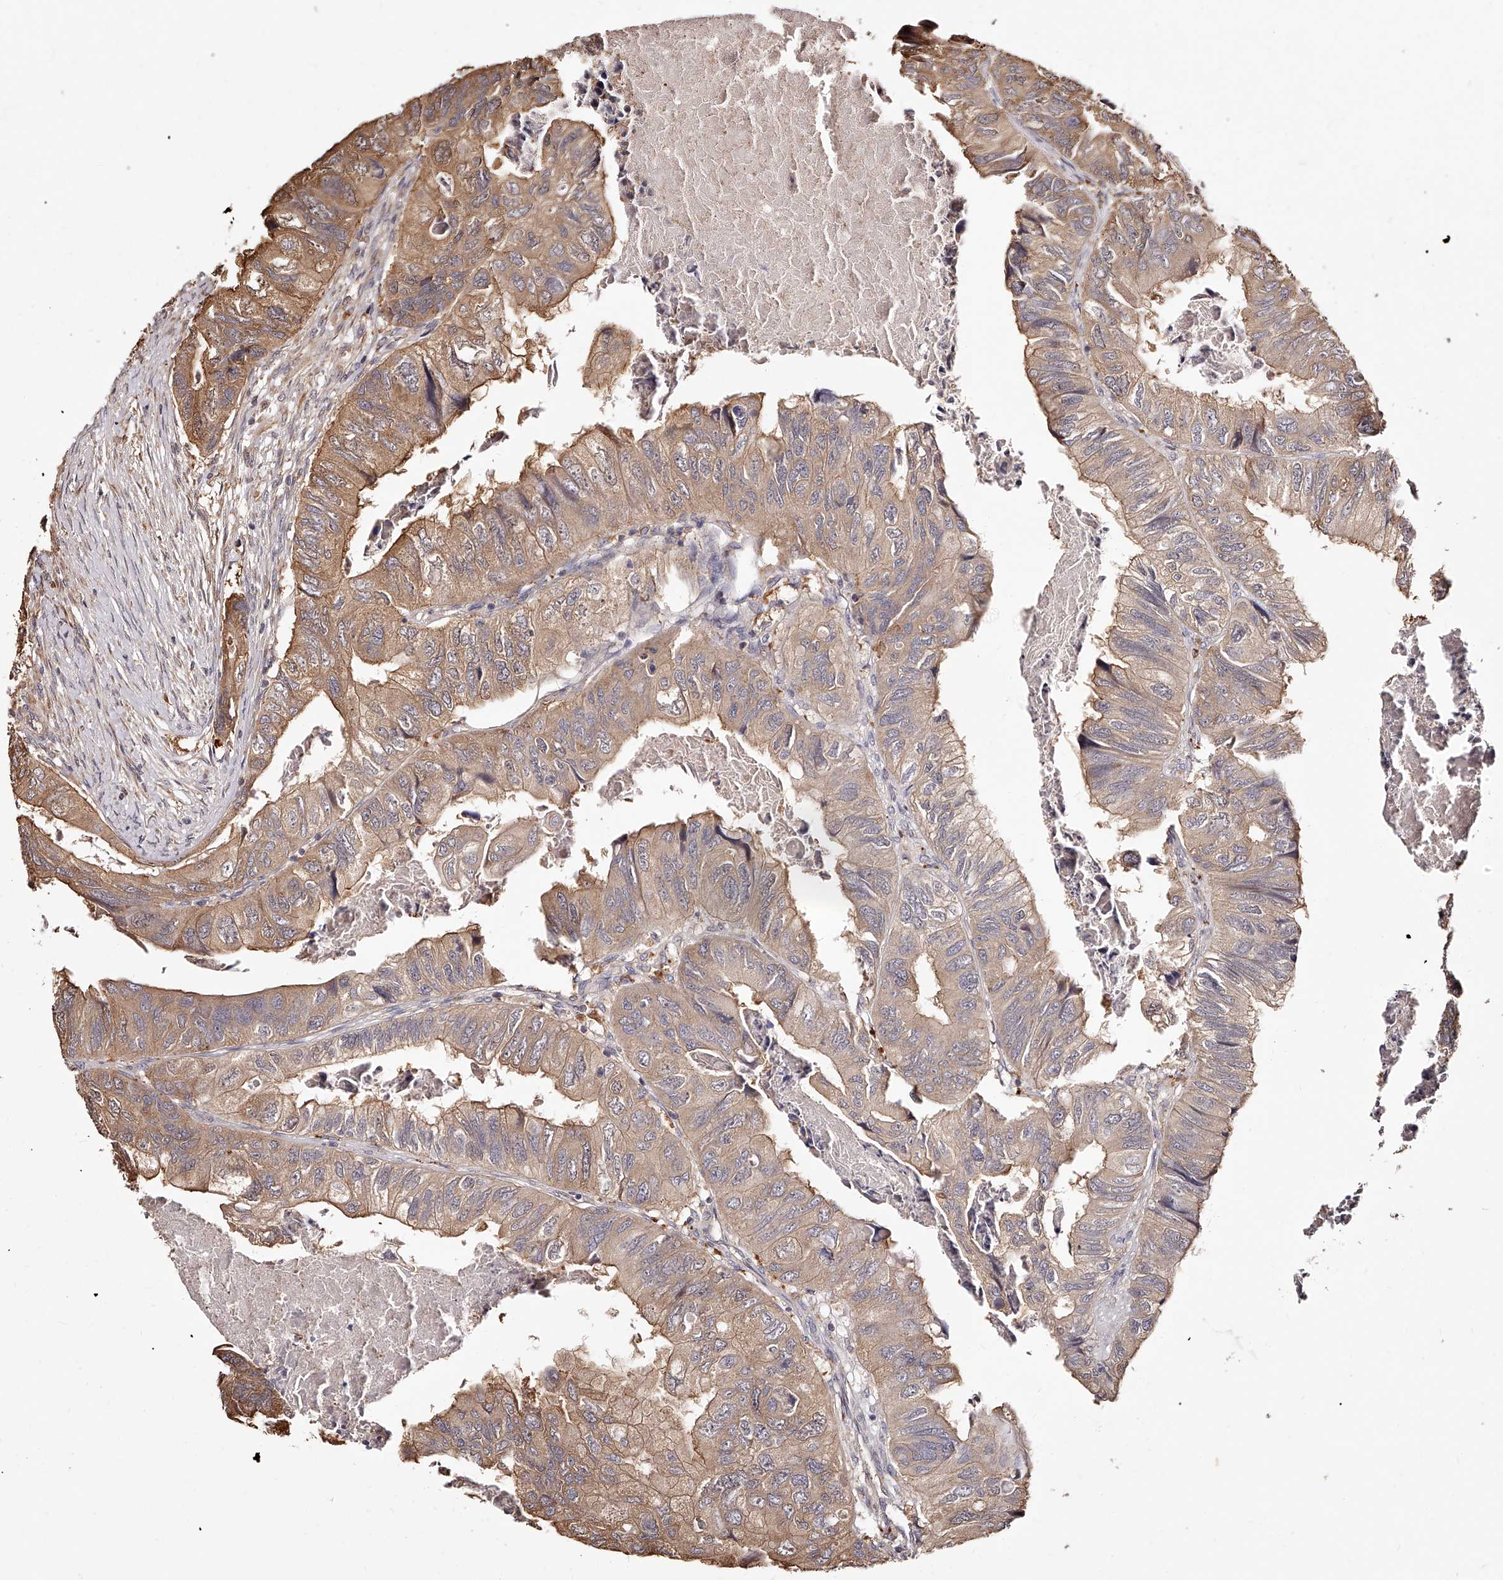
{"staining": {"intensity": "moderate", "quantity": ">75%", "location": "cytoplasmic/membranous"}, "tissue": "colorectal cancer", "cell_type": "Tumor cells", "image_type": "cancer", "snomed": [{"axis": "morphology", "description": "Adenocarcinoma, NOS"}, {"axis": "topography", "description": "Rectum"}], "caption": "Colorectal cancer (adenocarcinoma) tissue reveals moderate cytoplasmic/membranous expression in approximately >75% of tumor cells, visualized by immunohistochemistry. The protein is stained brown, and the nuclei are stained in blue (DAB IHC with brightfield microscopy, high magnification).", "gene": "ZNF582", "patient": {"sex": "male", "age": 63}}